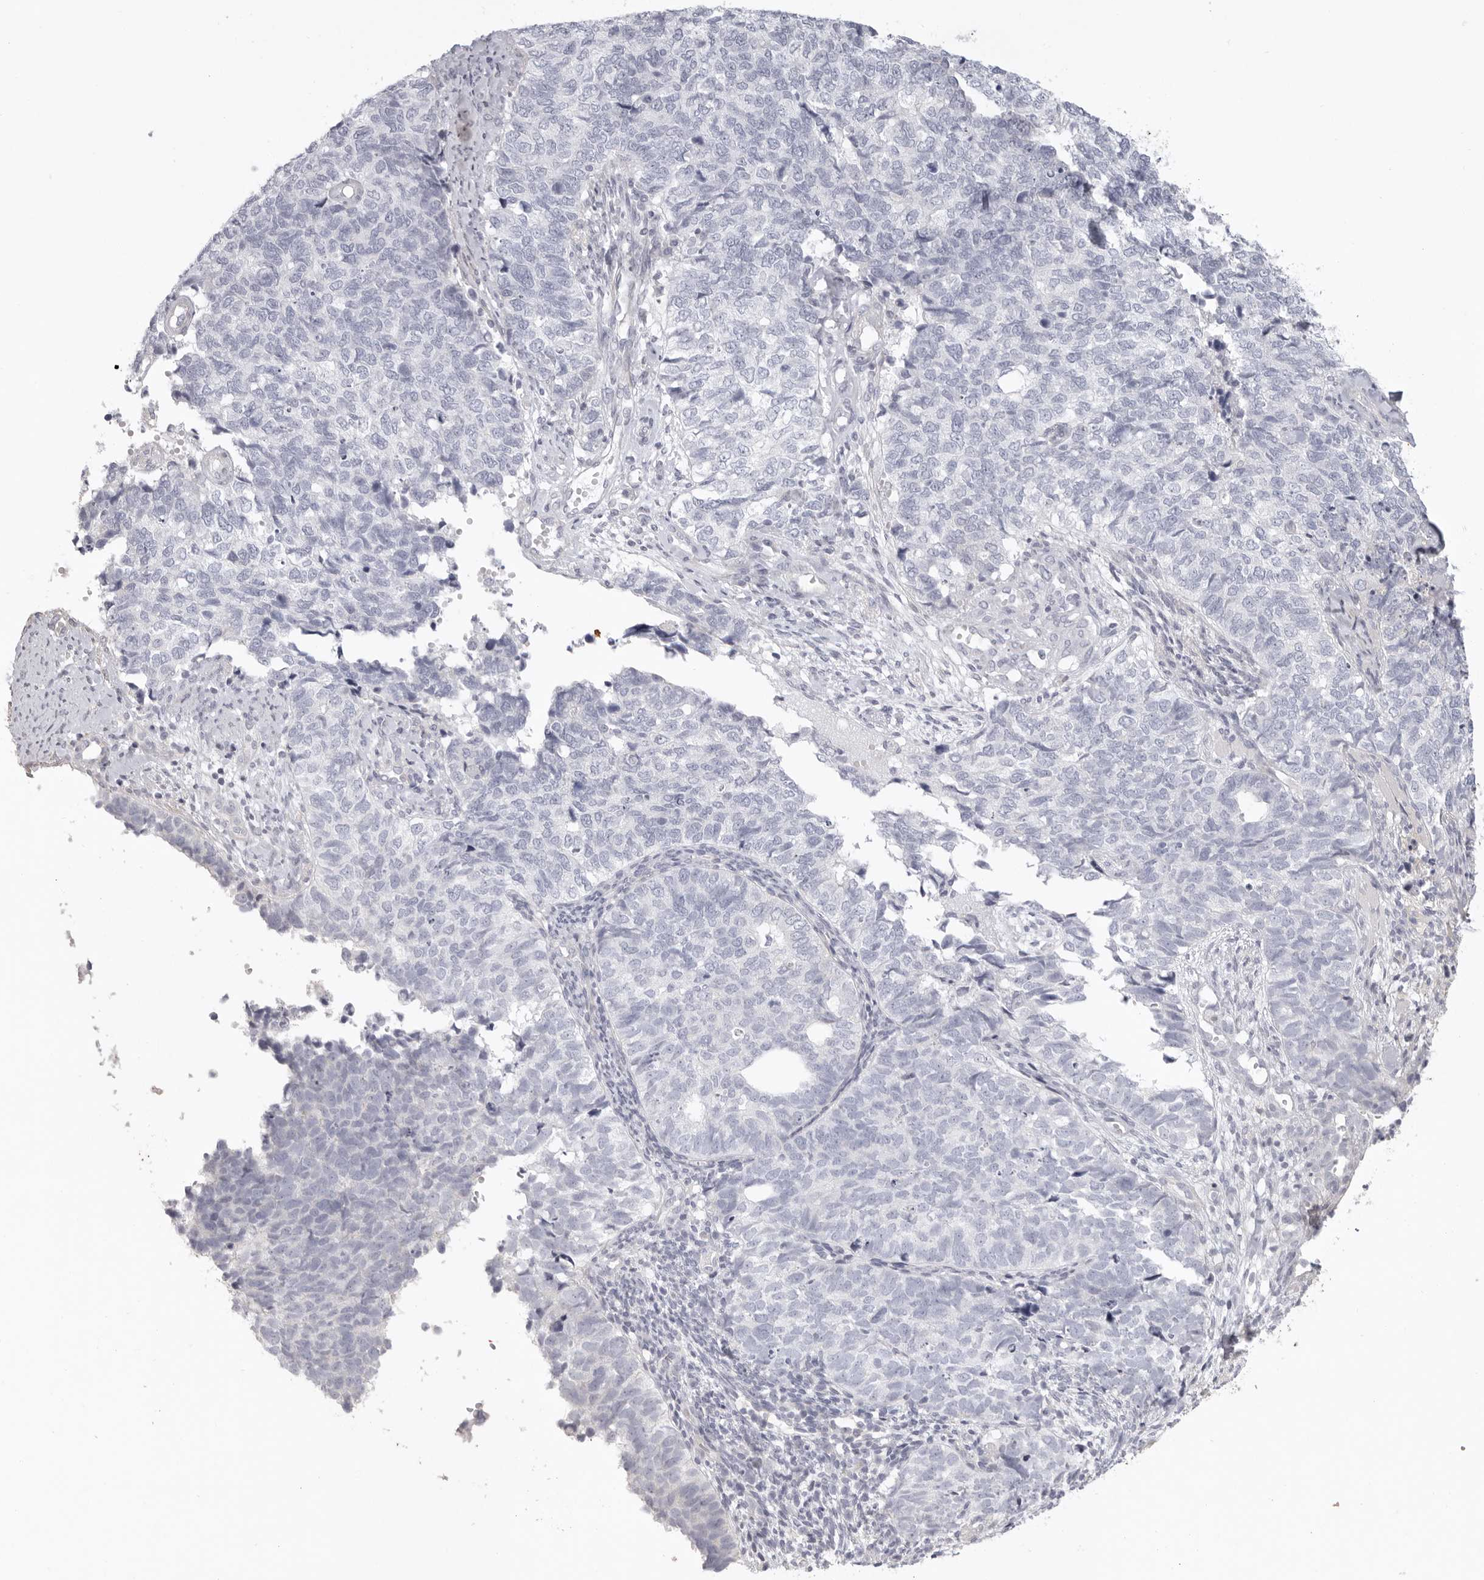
{"staining": {"intensity": "negative", "quantity": "none", "location": "none"}, "tissue": "cervical cancer", "cell_type": "Tumor cells", "image_type": "cancer", "snomed": [{"axis": "morphology", "description": "Squamous cell carcinoma, NOS"}, {"axis": "topography", "description": "Cervix"}], "caption": "A high-resolution photomicrograph shows immunohistochemistry (IHC) staining of squamous cell carcinoma (cervical), which demonstrates no significant positivity in tumor cells.", "gene": "RXFP1", "patient": {"sex": "female", "age": 63}}